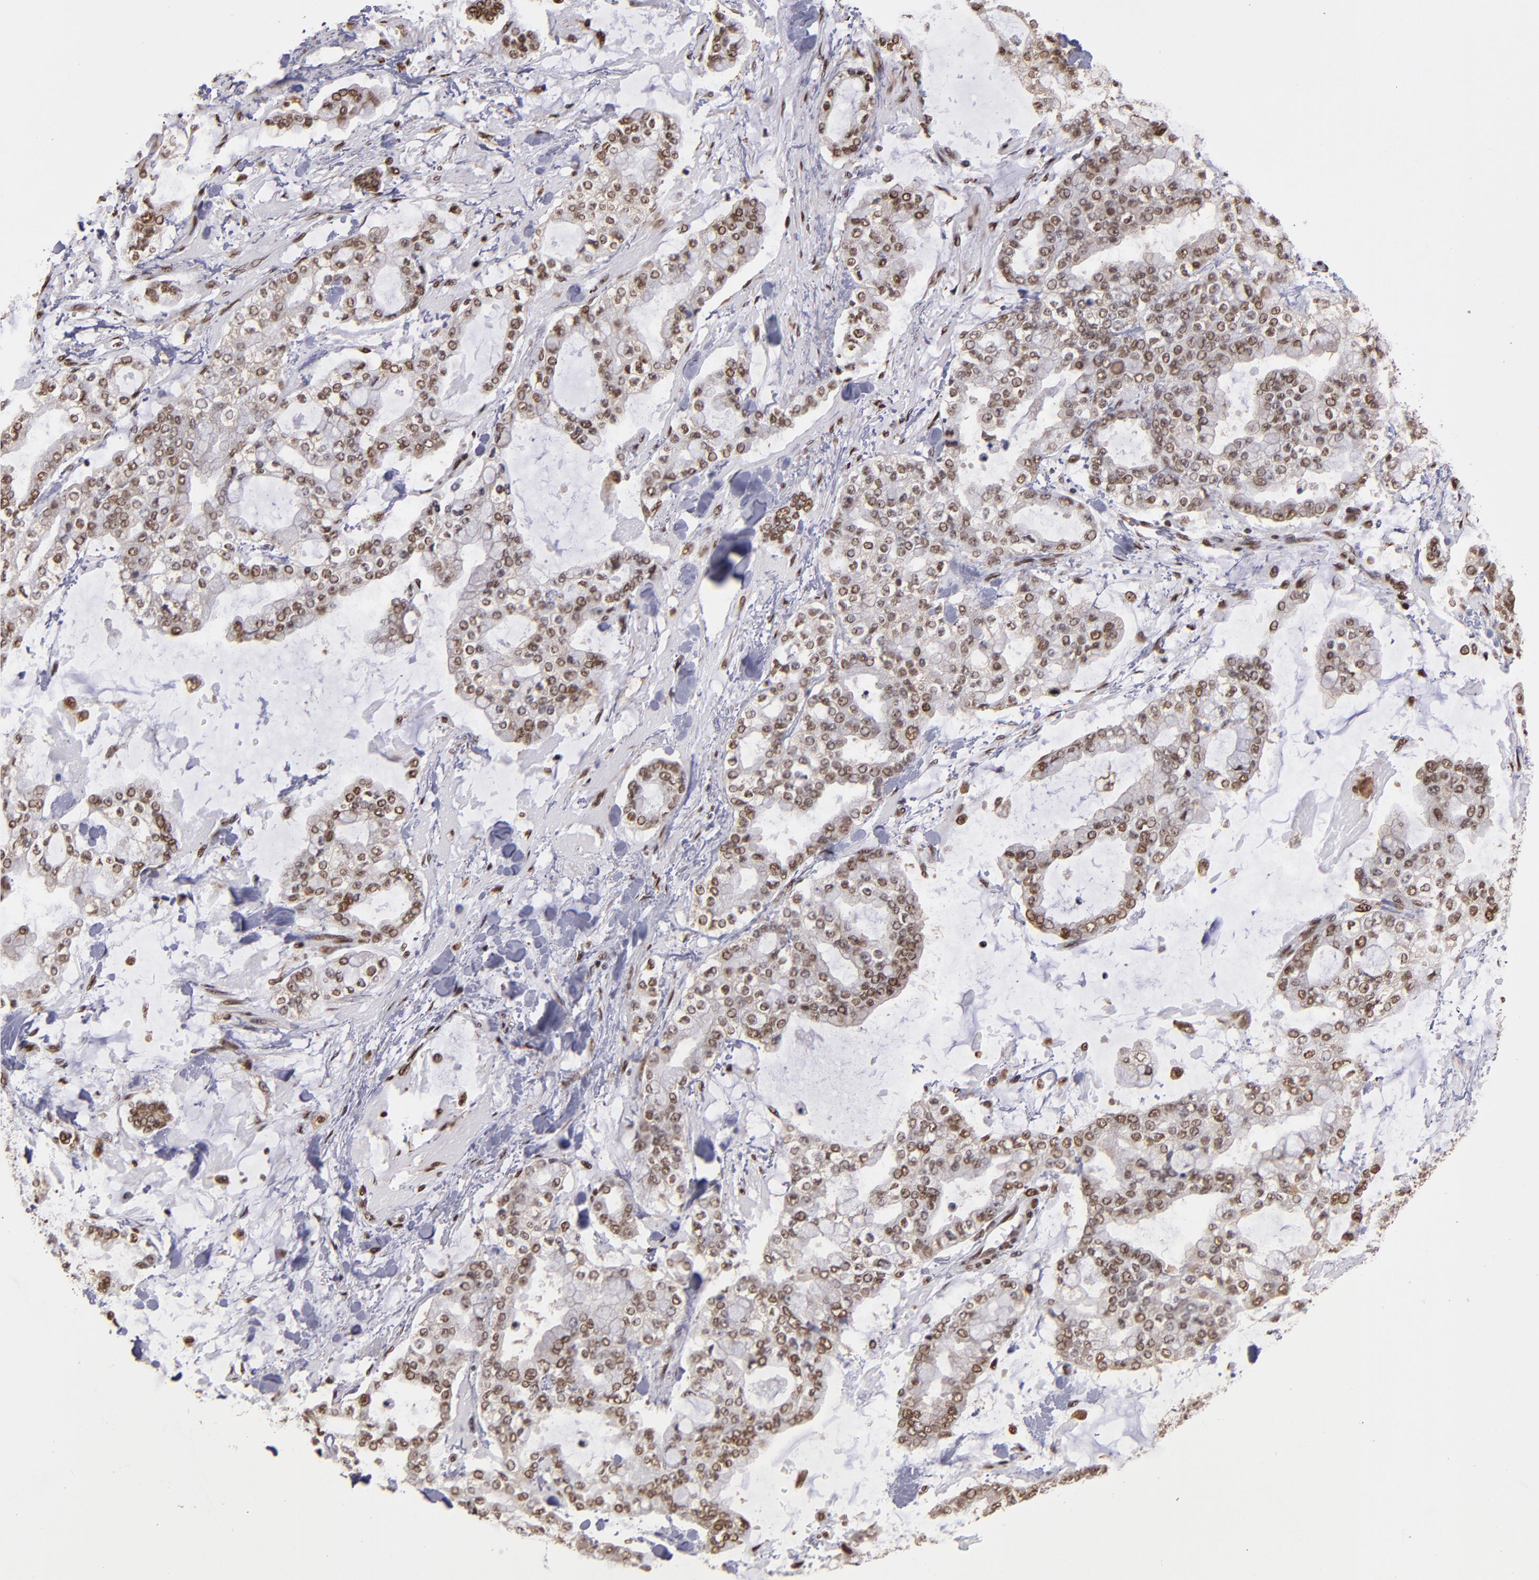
{"staining": {"intensity": "weak", "quantity": ">75%", "location": "nuclear"}, "tissue": "stomach cancer", "cell_type": "Tumor cells", "image_type": "cancer", "snomed": [{"axis": "morphology", "description": "Normal tissue, NOS"}, {"axis": "morphology", "description": "Adenocarcinoma, NOS"}, {"axis": "topography", "description": "Stomach, upper"}, {"axis": "topography", "description": "Stomach"}], "caption": "This image exhibits immunohistochemistry (IHC) staining of human stomach adenocarcinoma, with low weak nuclear positivity in about >75% of tumor cells.", "gene": "SP1", "patient": {"sex": "male", "age": 76}}